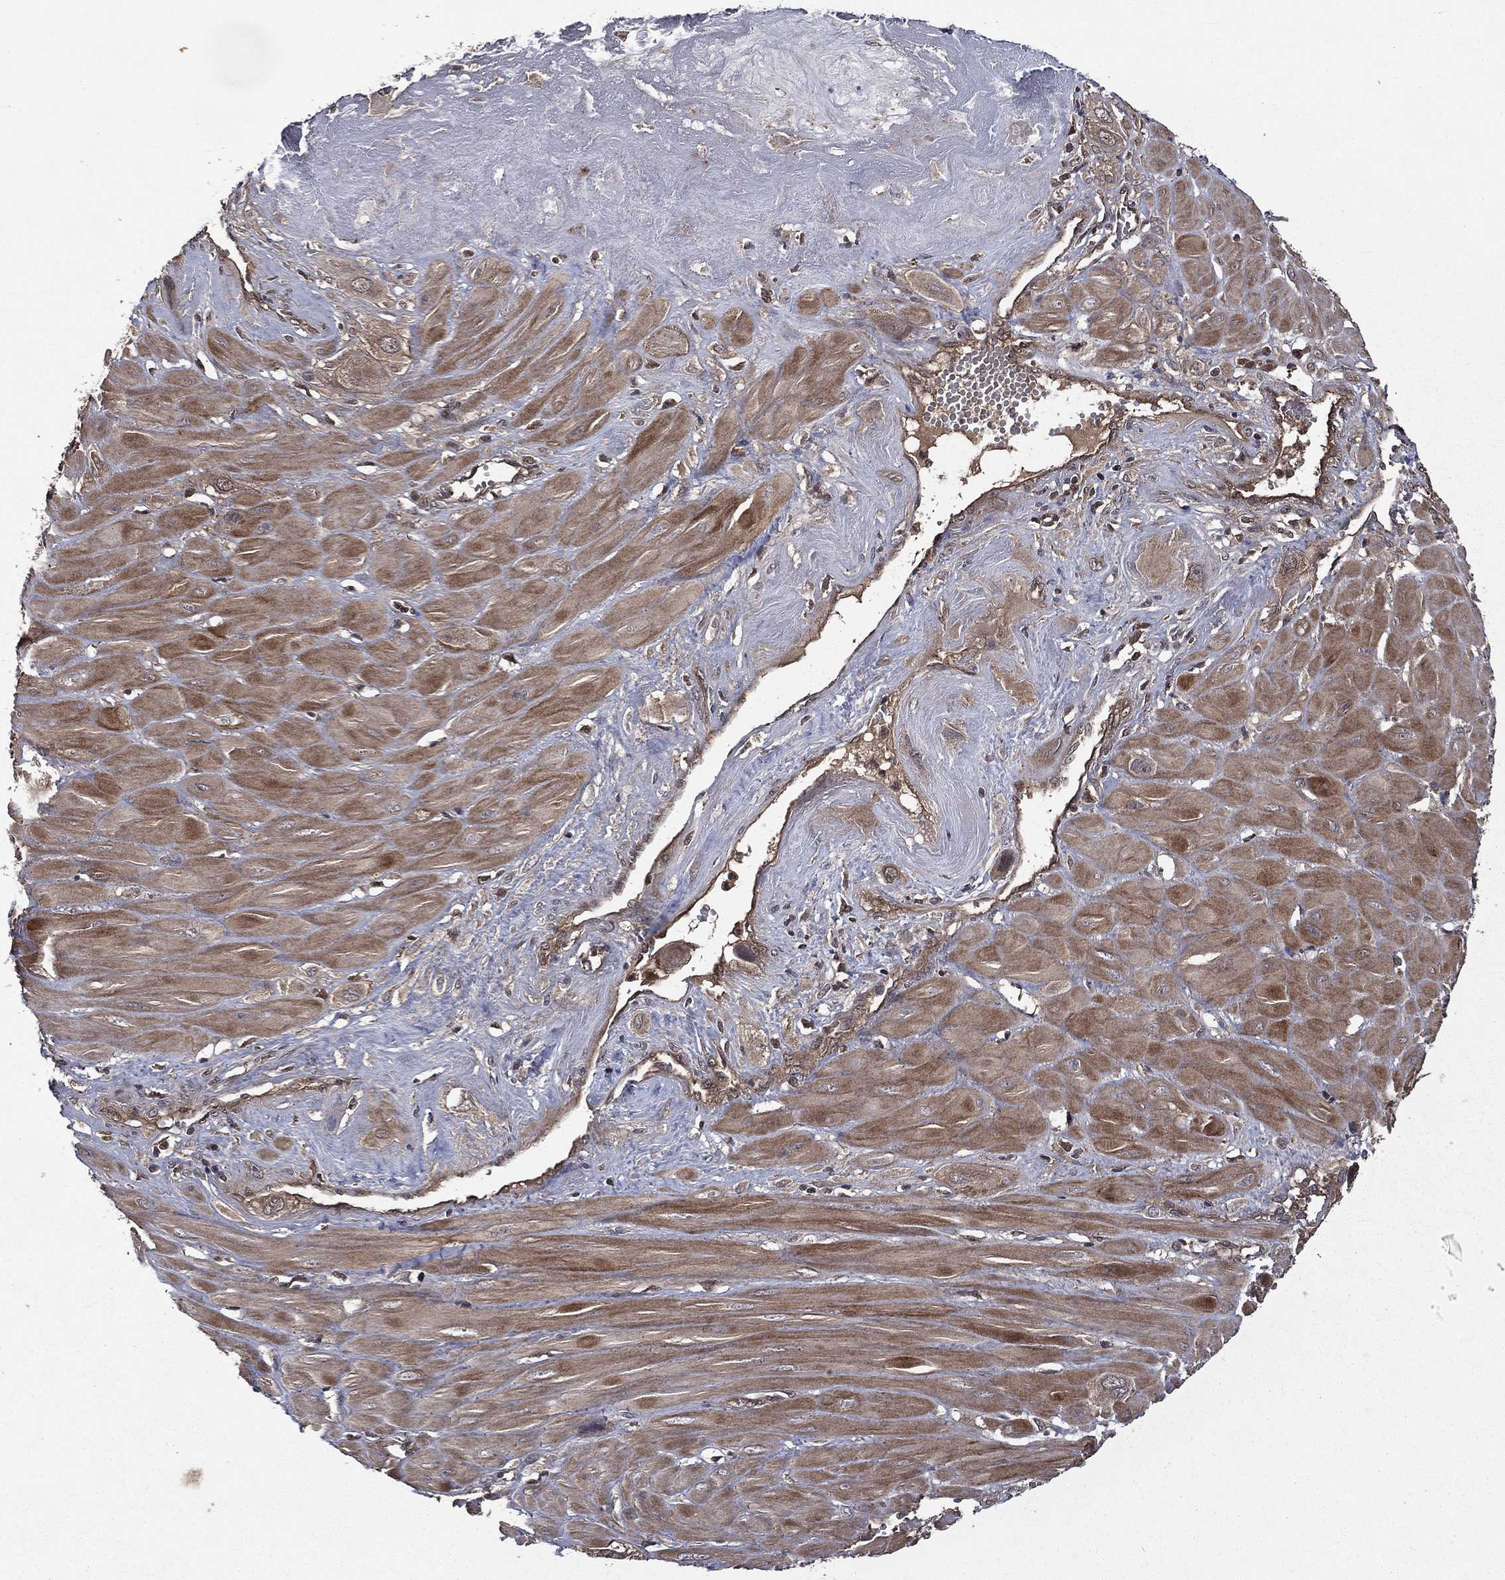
{"staining": {"intensity": "weak", "quantity": ">75%", "location": "cytoplasmic/membranous"}, "tissue": "cervical cancer", "cell_type": "Tumor cells", "image_type": "cancer", "snomed": [{"axis": "morphology", "description": "Squamous cell carcinoma, NOS"}, {"axis": "topography", "description": "Cervix"}], "caption": "Protein expression analysis of human cervical cancer reveals weak cytoplasmic/membranous staining in approximately >75% of tumor cells.", "gene": "FGD1", "patient": {"sex": "female", "age": 34}}